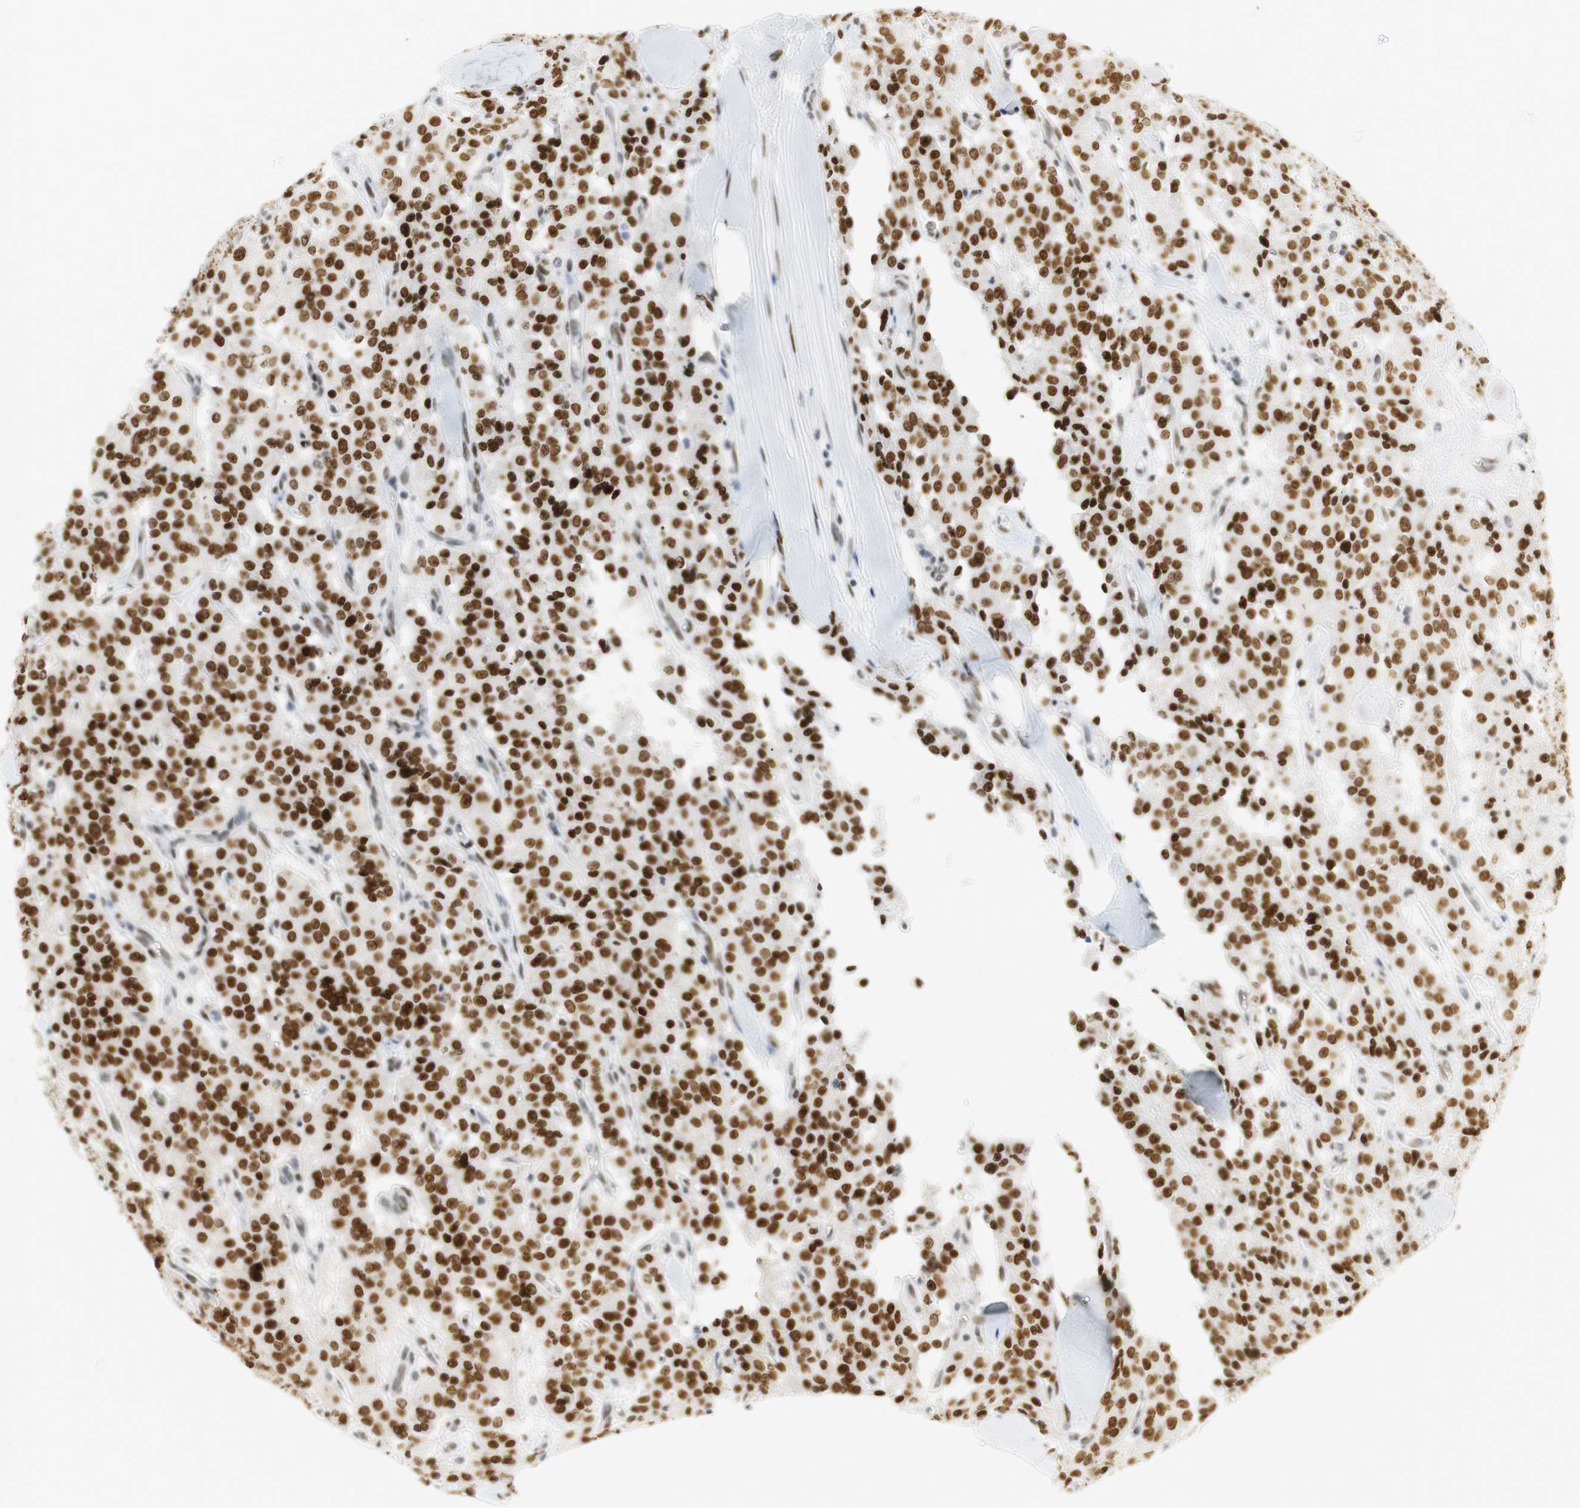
{"staining": {"intensity": "strong", "quantity": ">75%", "location": "nuclear"}, "tissue": "carcinoid", "cell_type": "Tumor cells", "image_type": "cancer", "snomed": [{"axis": "morphology", "description": "Carcinoid, malignant, NOS"}, {"axis": "topography", "description": "Lung"}], "caption": "Strong nuclear staining is present in approximately >75% of tumor cells in carcinoid (malignant).", "gene": "BMI1", "patient": {"sex": "male", "age": 30}}